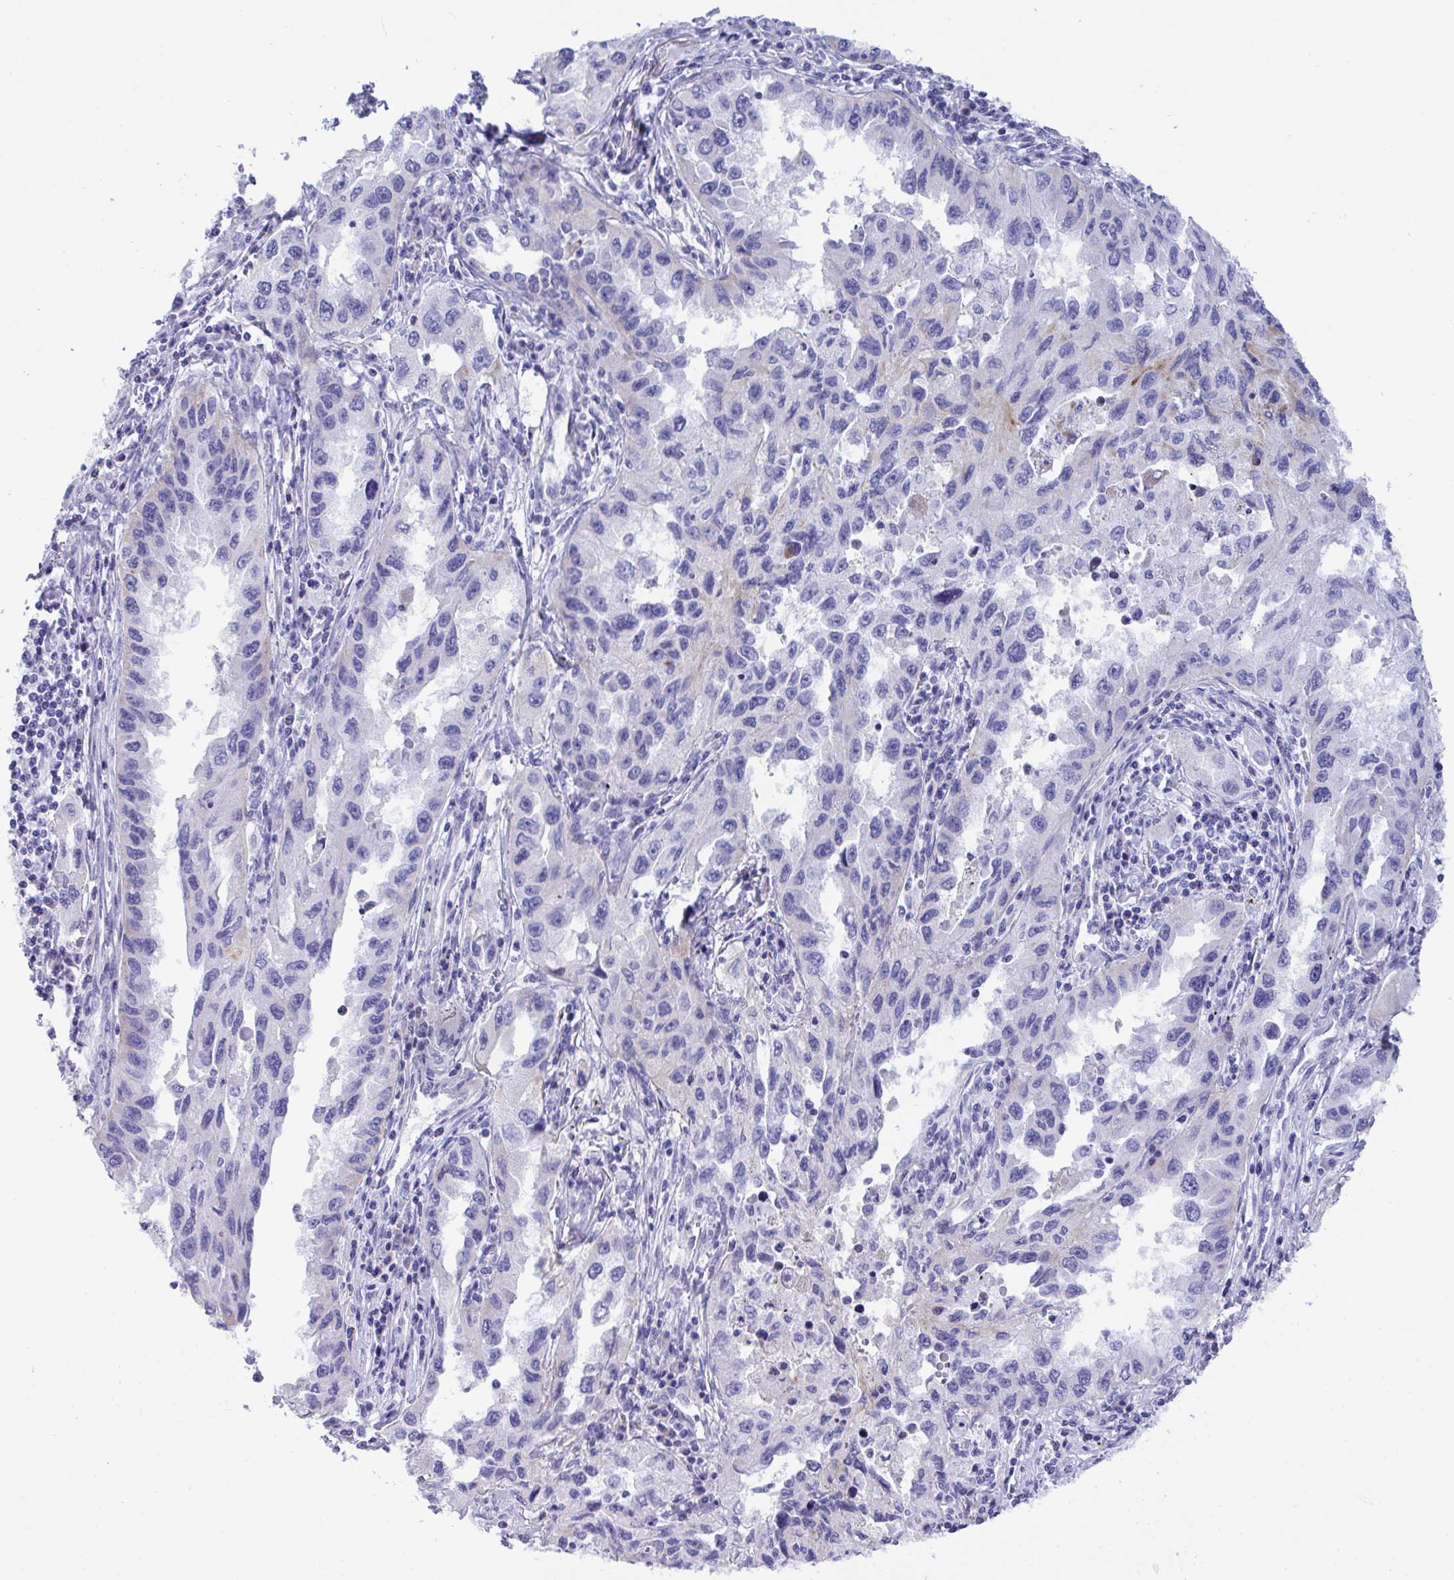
{"staining": {"intensity": "negative", "quantity": "none", "location": "none"}, "tissue": "lung cancer", "cell_type": "Tumor cells", "image_type": "cancer", "snomed": [{"axis": "morphology", "description": "Adenocarcinoma, NOS"}, {"axis": "topography", "description": "Lung"}], "caption": "Adenocarcinoma (lung) was stained to show a protein in brown. There is no significant expression in tumor cells.", "gene": "TMEM106B", "patient": {"sex": "female", "age": 73}}